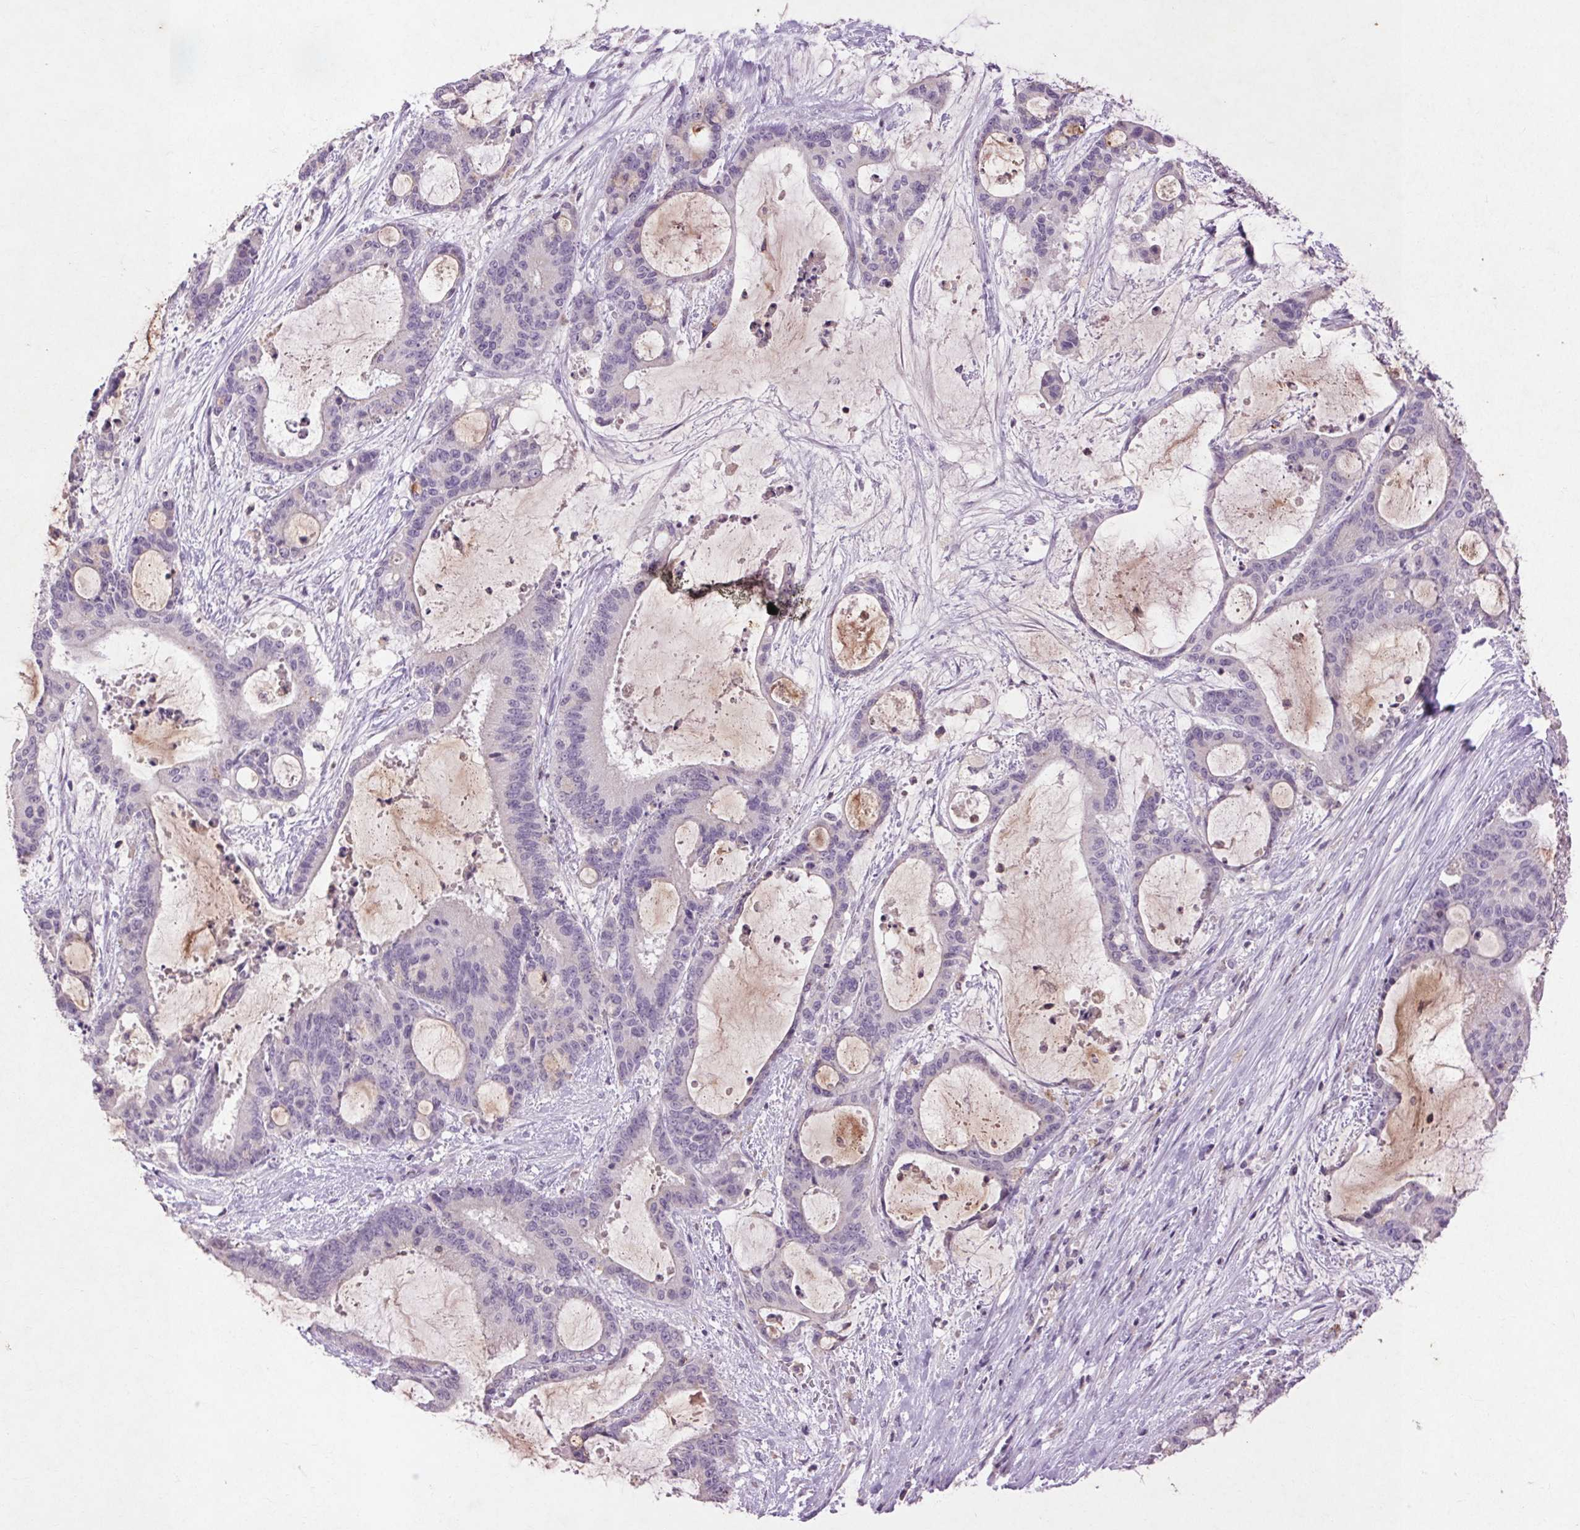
{"staining": {"intensity": "negative", "quantity": "none", "location": "none"}, "tissue": "liver cancer", "cell_type": "Tumor cells", "image_type": "cancer", "snomed": [{"axis": "morphology", "description": "Normal tissue, NOS"}, {"axis": "morphology", "description": "Cholangiocarcinoma"}, {"axis": "topography", "description": "Liver"}, {"axis": "topography", "description": "Peripheral nerve tissue"}], "caption": "Liver cancer was stained to show a protein in brown. There is no significant expression in tumor cells. (DAB (3,3'-diaminobenzidine) IHC, high magnification).", "gene": "FNDC7", "patient": {"sex": "female", "age": 73}}